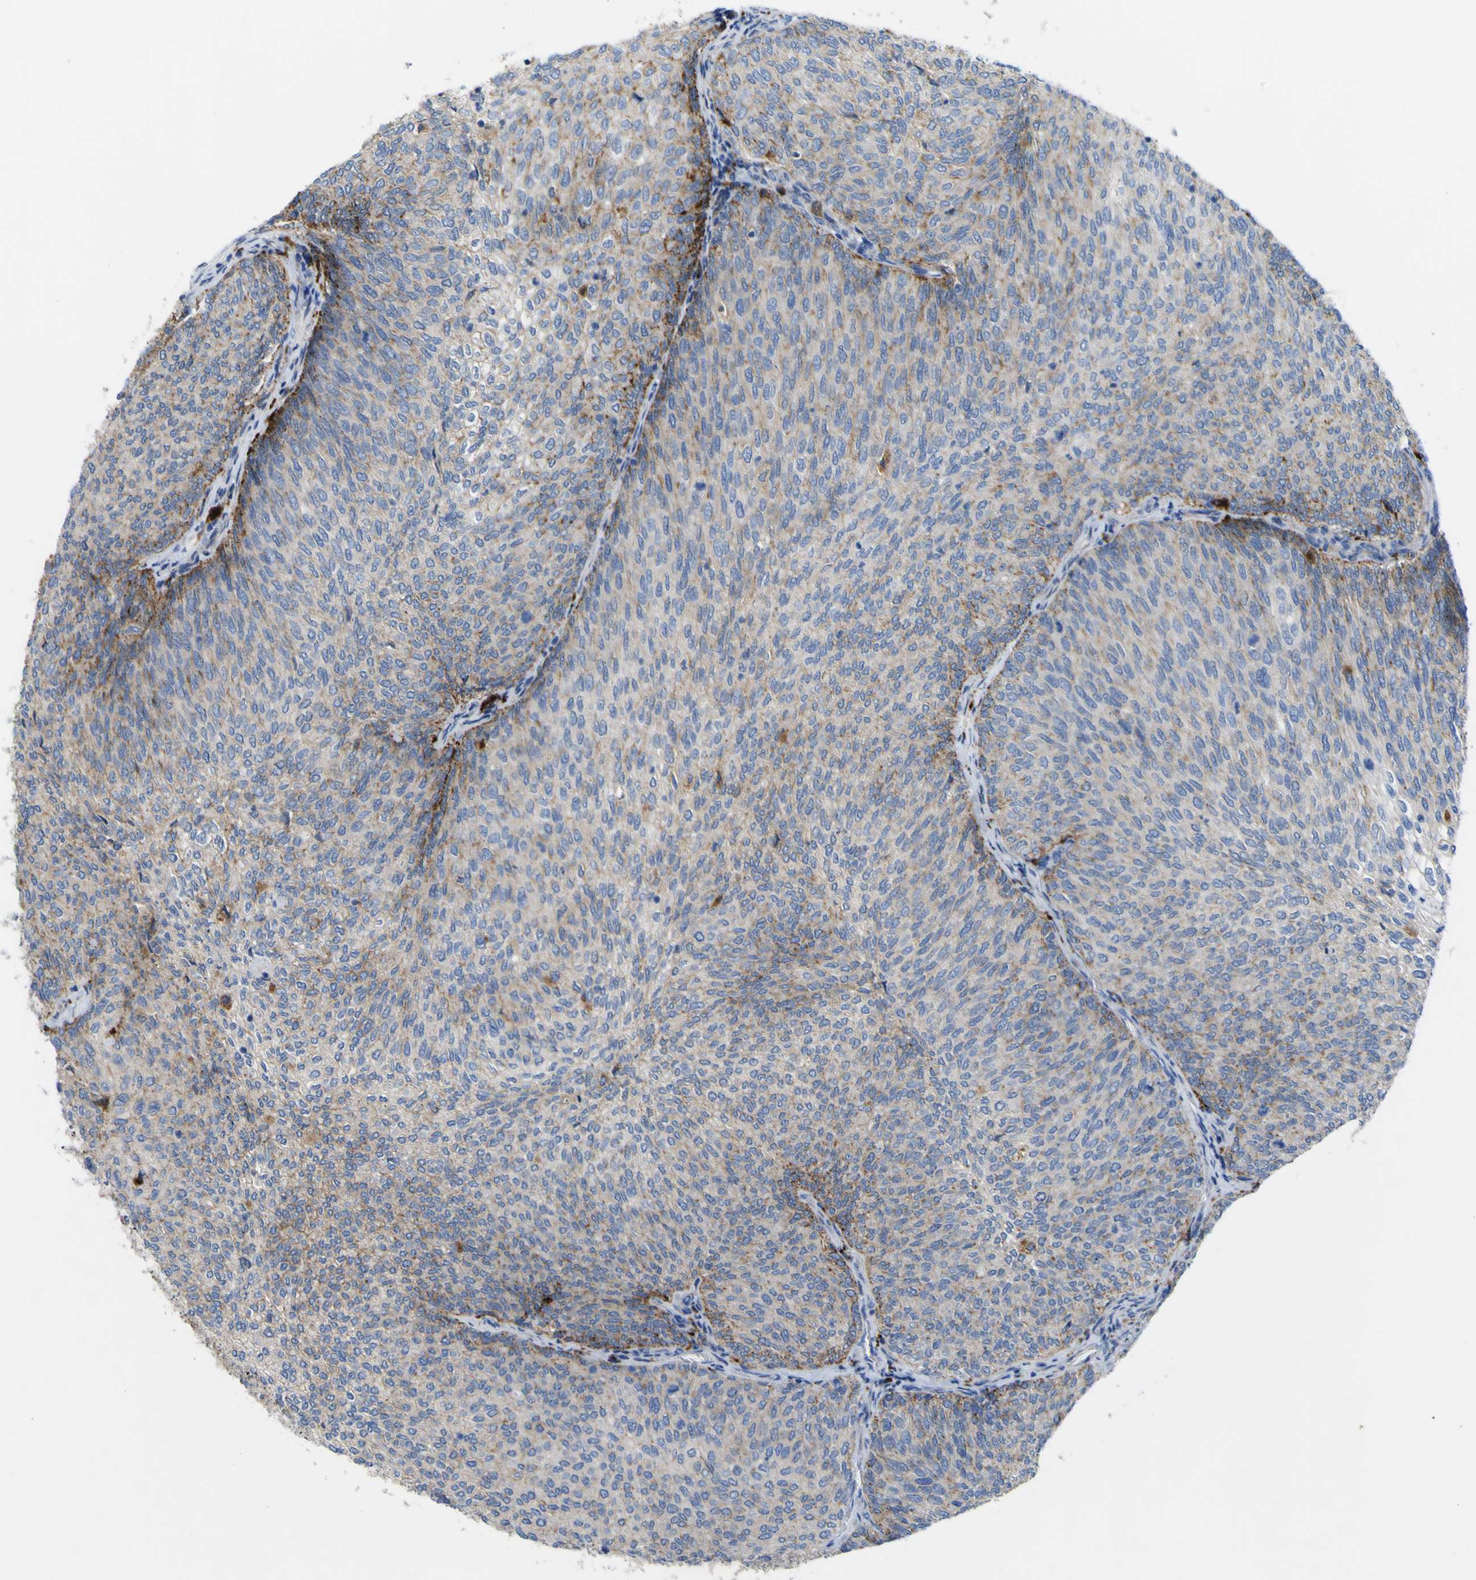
{"staining": {"intensity": "moderate", "quantity": ">75%", "location": "cytoplasmic/membranous"}, "tissue": "urothelial cancer", "cell_type": "Tumor cells", "image_type": "cancer", "snomed": [{"axis": "morphology", "description": "Urothelial carcinoma, Low grade"}, {"axis": "topography", "description": "Urinary bladder"}], "caption": "Moderate cytoplasmic/membranous expression for a protein is seen in approximately >75% of tumor cells of urothelial cancer using immunohistochemistry.", "gene": "PTPRF", "patient": {"sex": "female", "age": 79}}